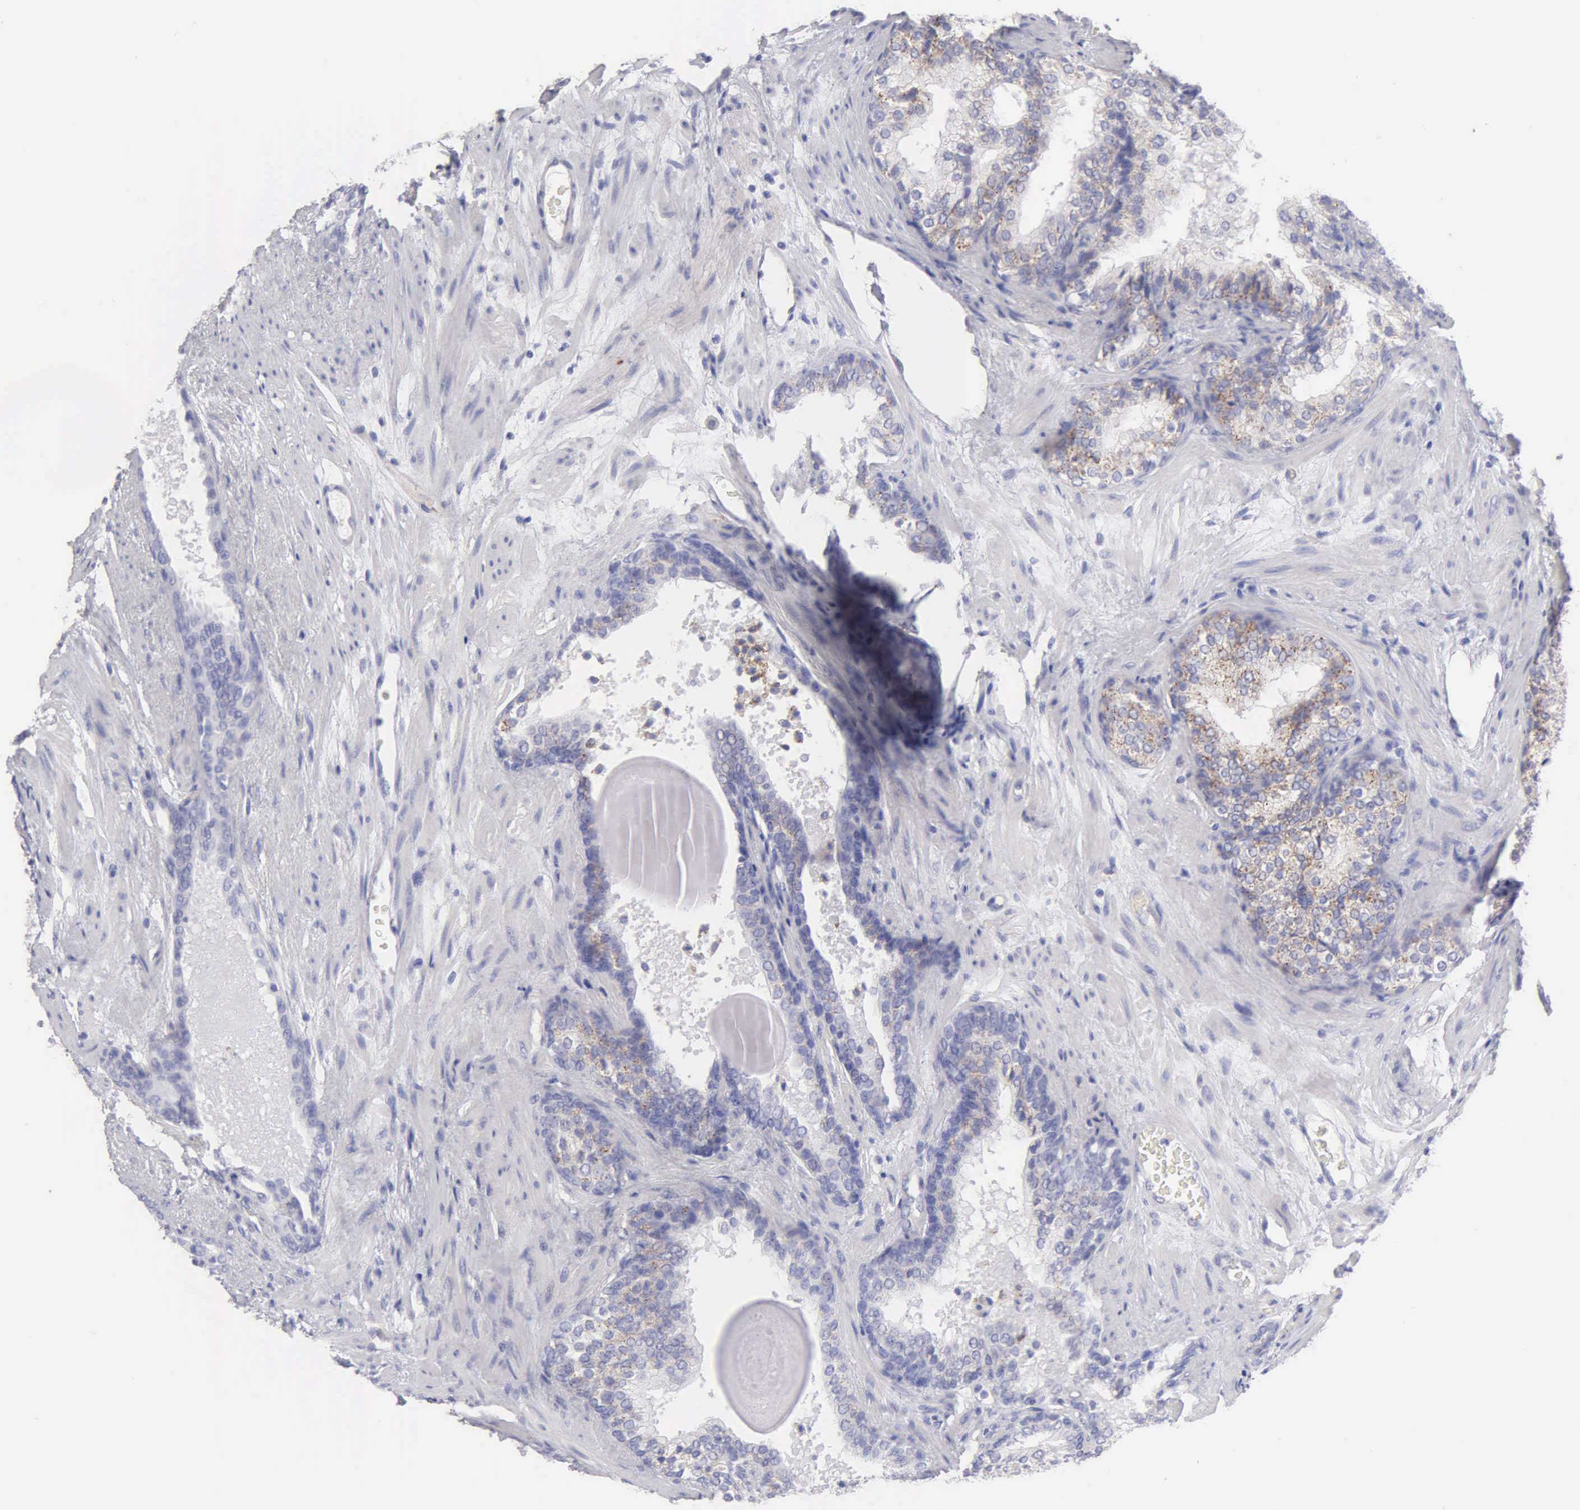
{"staining": {"intensity": "weak", "quantity": "25%-75%", "location": "cytoplasmic/membranous"}, "tissue": "prostate cancer", "cell_type": "Tumor cells", "image_type": "cancer", "snomed": [{"axis": "morphology", "description": "Adenocarcinoma, Low grade"}, {"axis": "topography", "description": "Prostate"}], "caption": "Immunohistochemical staining of prostate cancer reveals low levels of weak cytoplasmic/membranous protein staining in about 25%-75% of tumor cells.", "gene": "APP", "patient": {"sex": "male", "age": 69}}